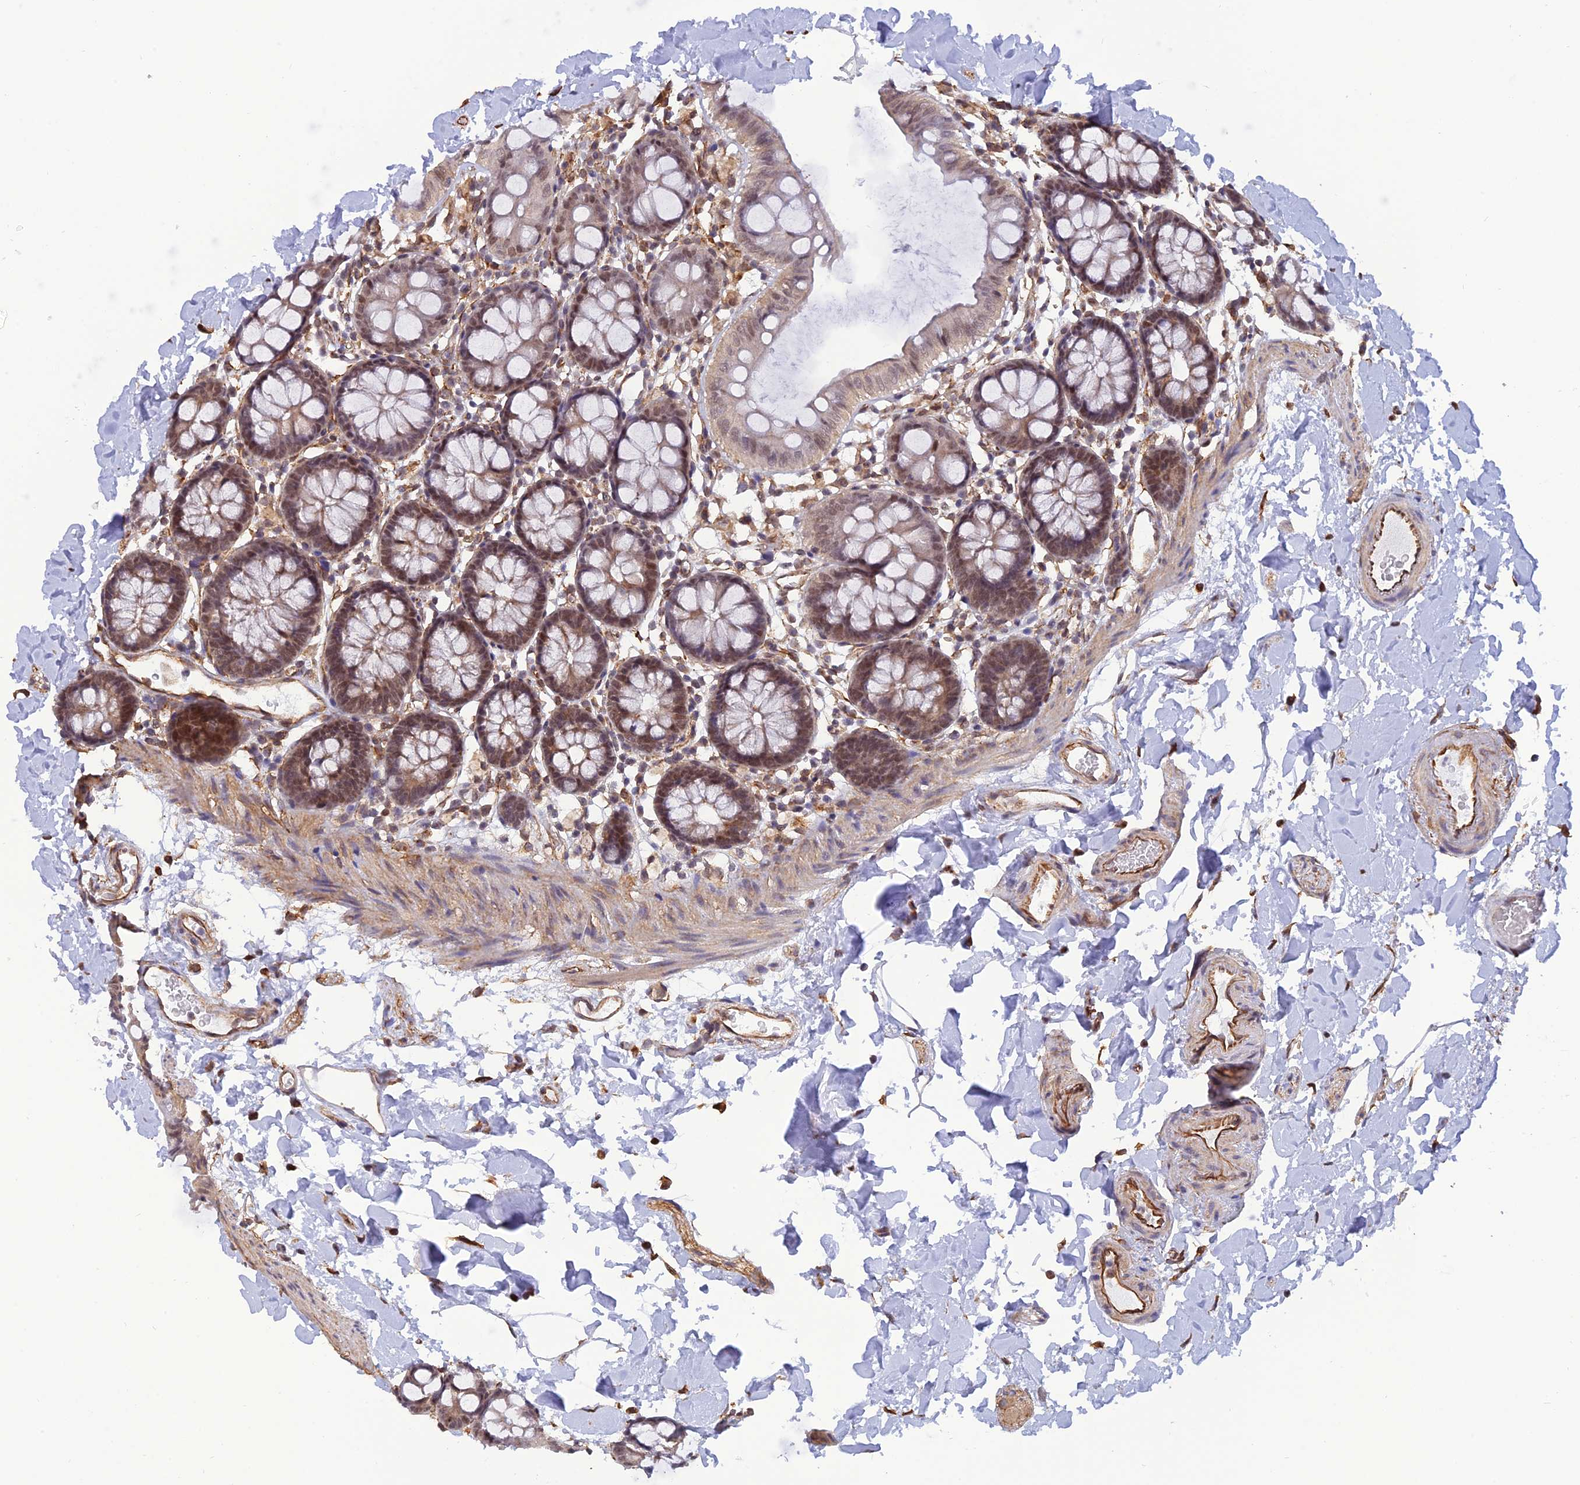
{"staining": {"intensity": "strong", "quantity": ">75%", "location": "cytoplasmic/membranous"}, "tissue": "colon", "cell_type": "Endothelial cells", "image_type": "normal", "snomed": [{"axis": "morphology", "description": "Normal tissue, NOS"}, {"axis": "topography", "description": "Colon"}], "caption": "Endothelial cells display high levels of strong cytoplasmic/membranous positivity in about >75% of cells in unremarkable colon. The protein is stained brown, and the nuclei are stained in blue (DAB IHC with brightfield microscopy, high magnification).", "gene": "PAGR1", "patient": {"sex": "male", "age": 75}}